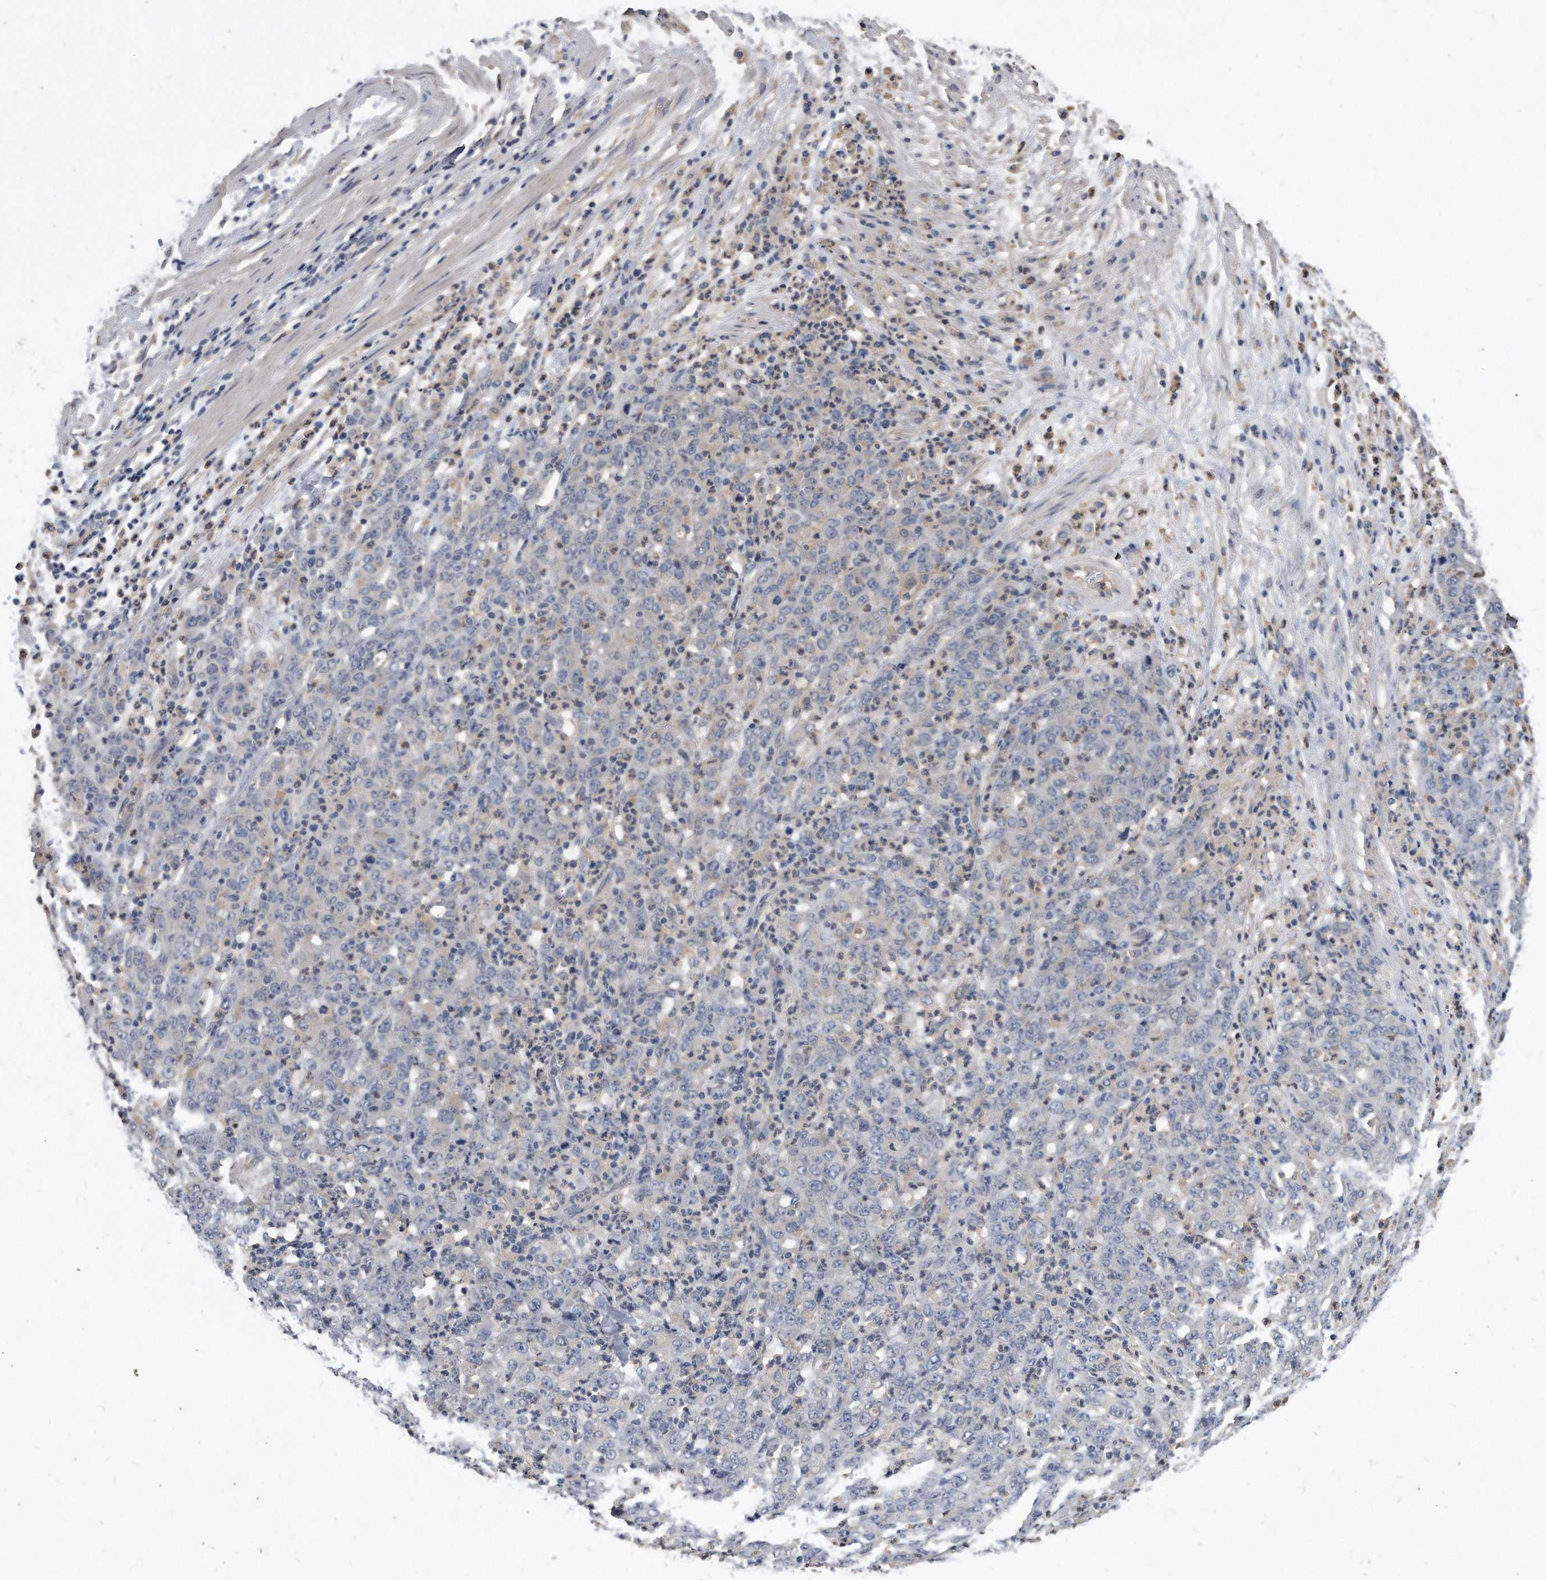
{"staining": {"intensity": "negative", "quantity": "none", "location": "none"}, "tissue": "stomach cancer", "cell_type": "Tumor cells", "image_type": "cancer", "snomed": [{"axis": "morphology", "description": "Adenocarcinoma, NOS"}, {"axis": "topography", "description": "Stomach, lower"}], "caption": "Immunohistochemistry photomicrograph of neoplastic tissue: human stomach adenocarcinoma stained with DAB reveals no significant protein expression in tumor cells.", "gene": "HOMER3", "patient": {"sex": "female", "age": 71}}